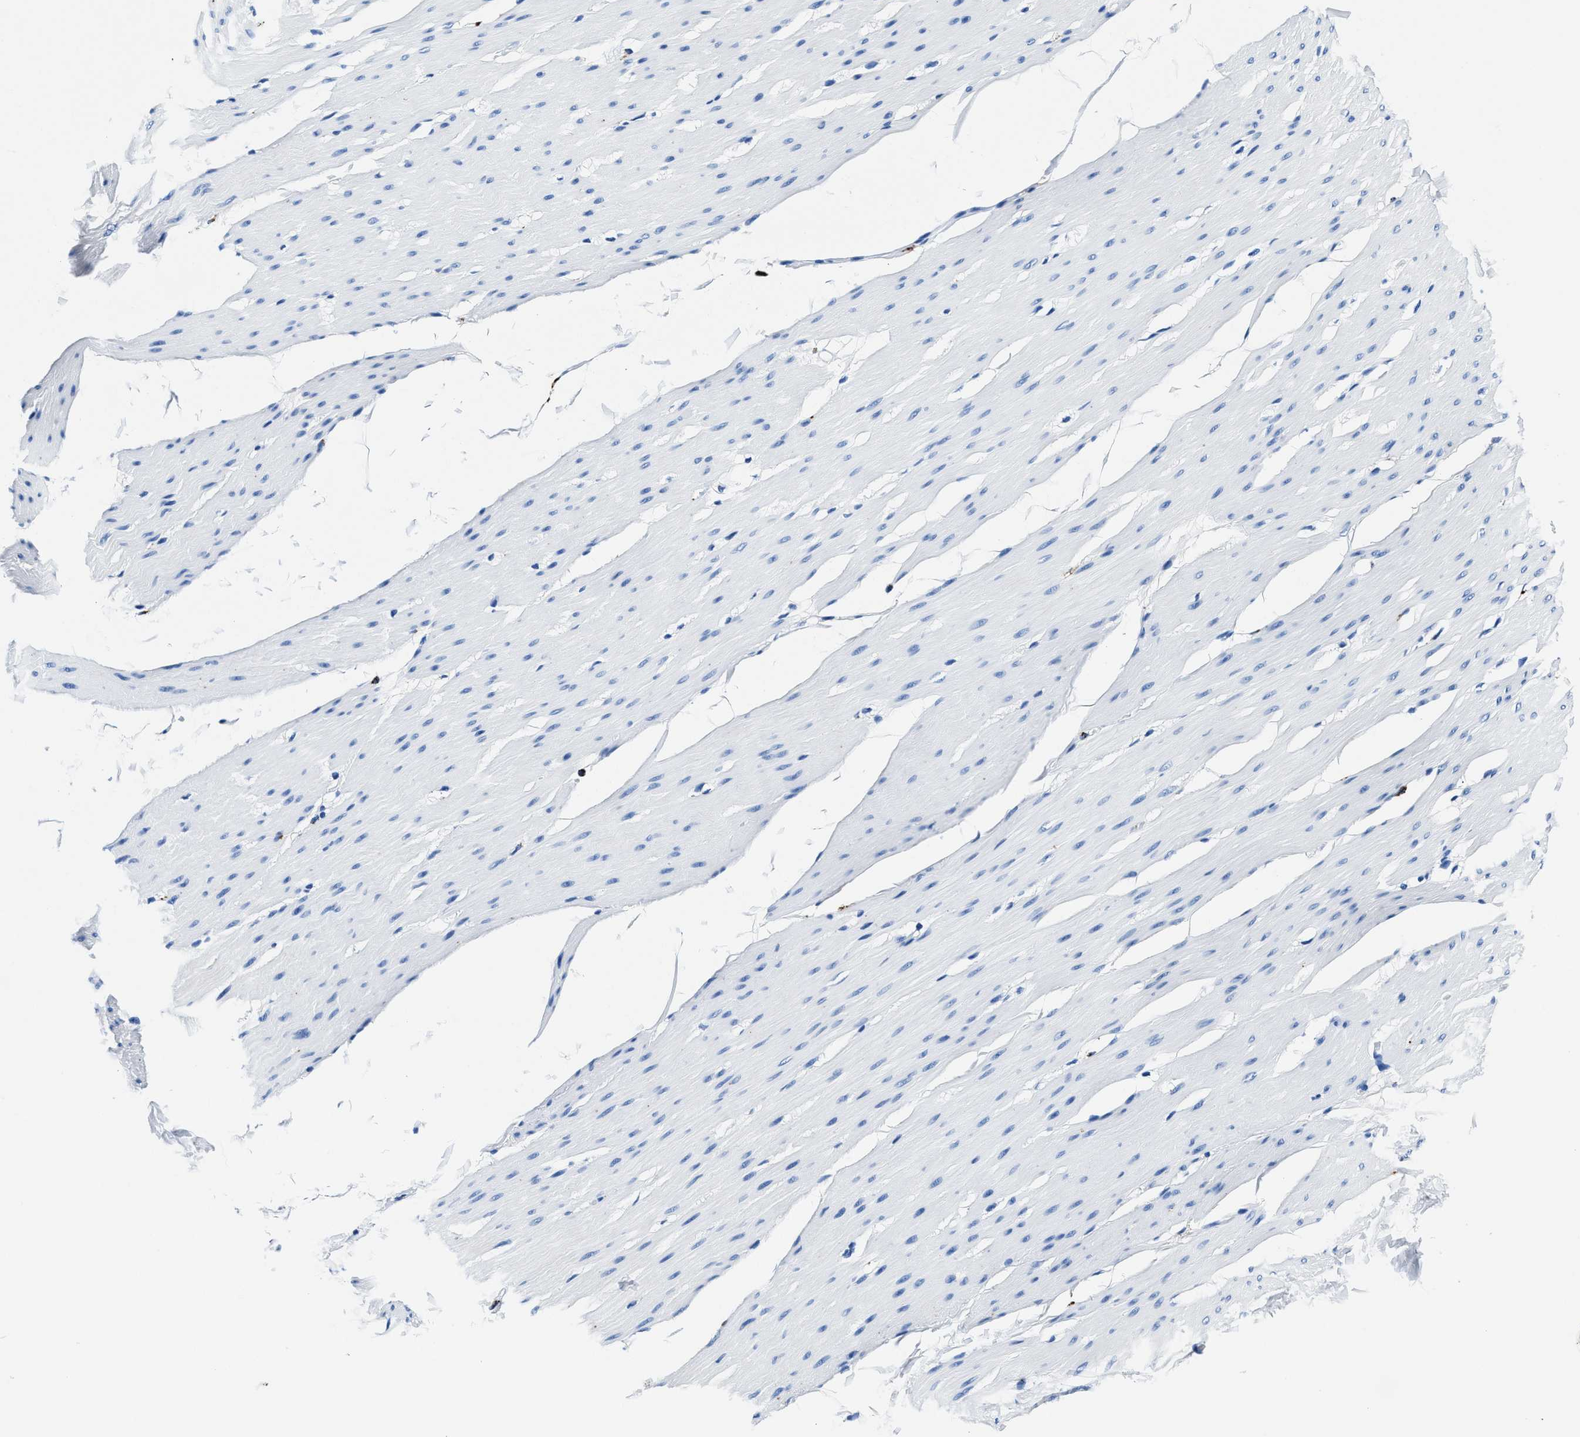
{"staining": {"intensity": "negative", "quantity": "none", "location": "none"}, "tissue": "smooth muscle", "cell_type": "Smooth muscle cells", "image_type": "normal", "snomed": [{"axis": "morphology", "description": "Normal tissue, NOS"}, {"axis": "topography", "description": "Smooth muscle"}, {"axis": "topography", "description": "Colon"}], "caption": "Immunohistochemistry histopathology image of benign smooth muscle stained for a protein (brown), which reveals no positivity in smooth muscle cells.", "gene": "OR14K1", "patient": {"sex": "male", "age": 67}}